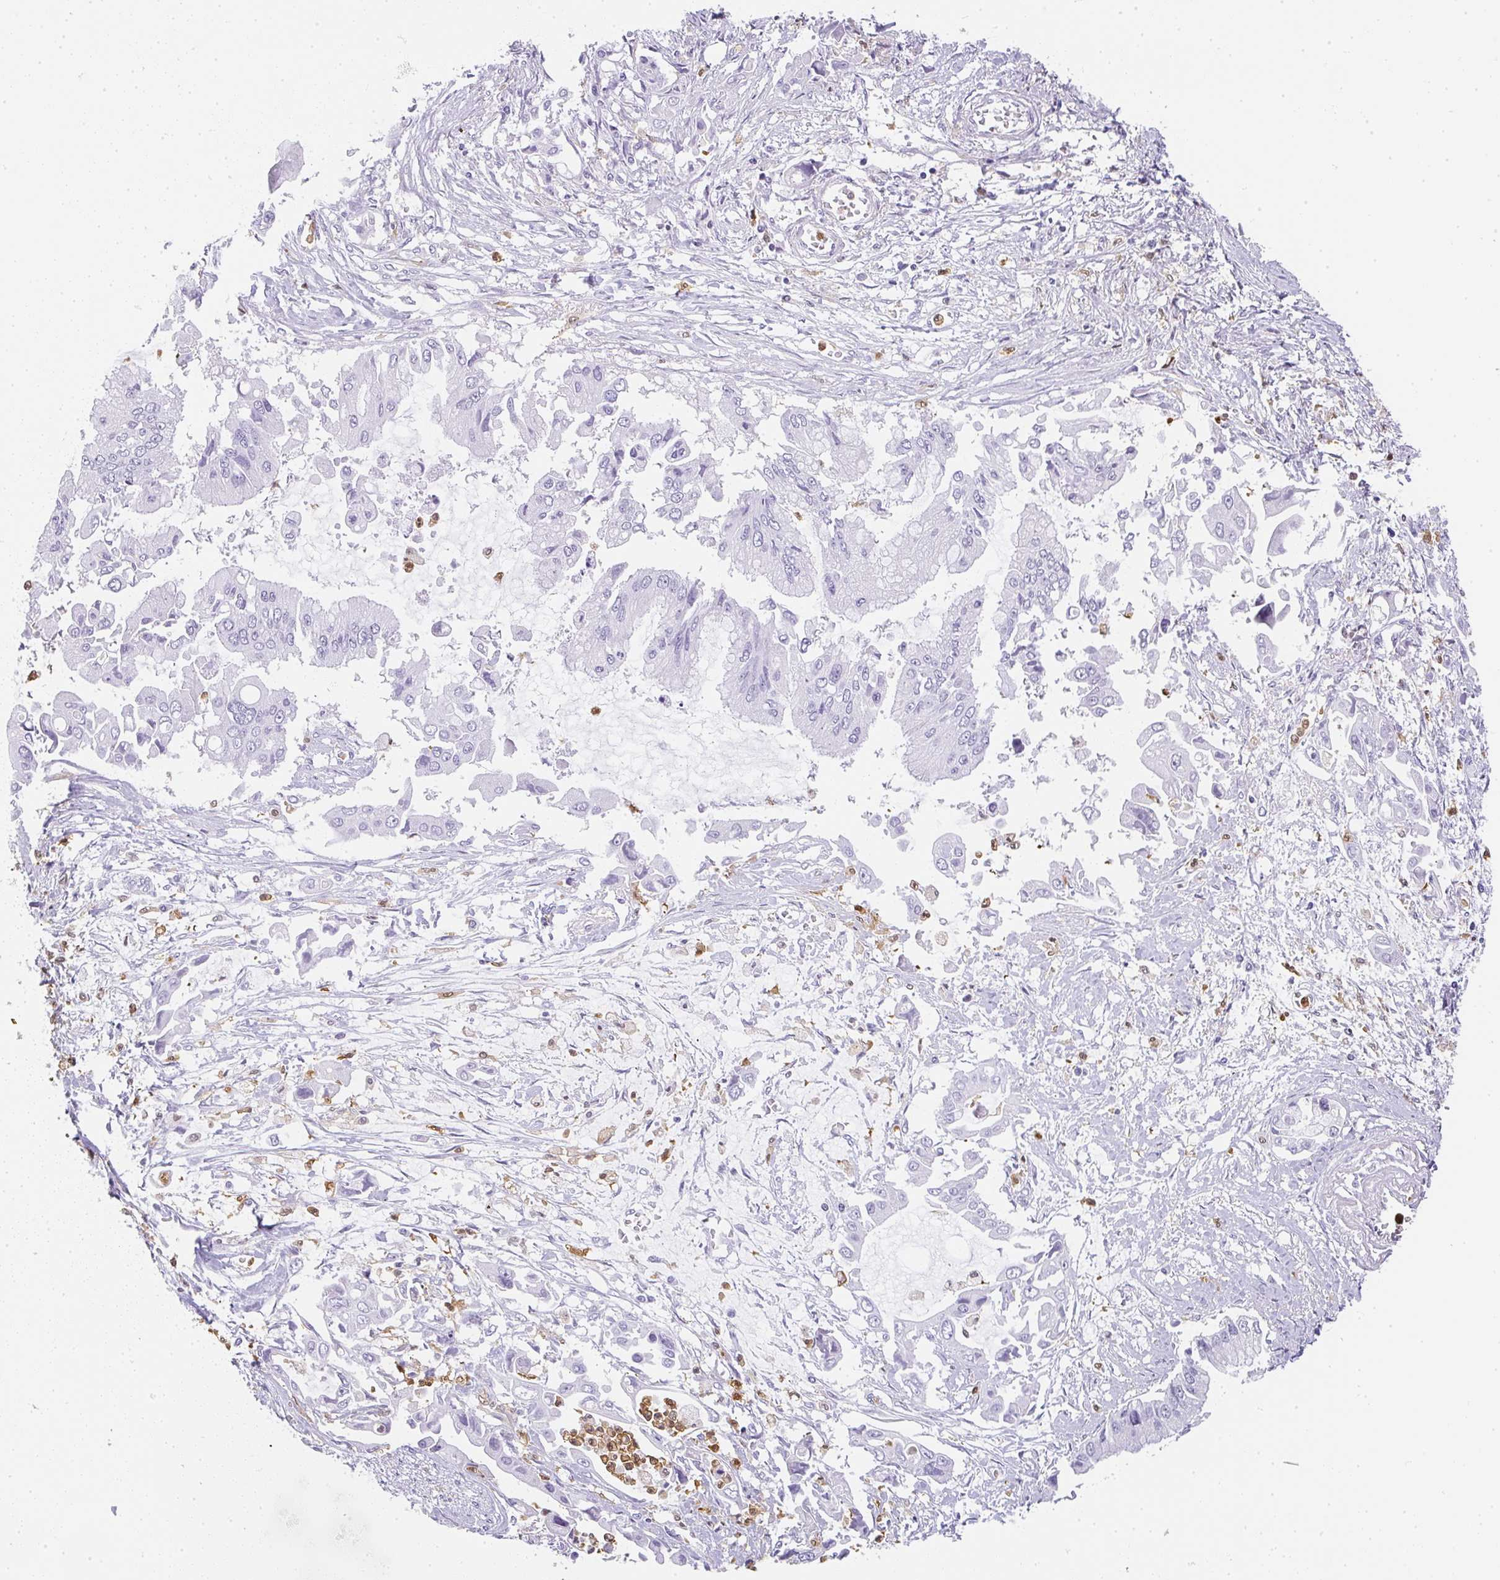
{"staining": {"intensity": "negative", "quantity": "none", "location": "none"}, "tissue": "pancreatic cancer", "cell_type": "Tumor cells", "image_type": "cancer", "snomed": [{"axis": "morphology", "description": "Adenocarcinoma, NOS"}, {"axis": "topography", "description": "Pancreas"}], "caption": "A high-resolution micrograph shows immunohistochemistry staining of pancreatic cancer, which exhibits no significant staining in tumor cells.", "gene": "HK3", "patient": {"sex": "male", "age": 84}}